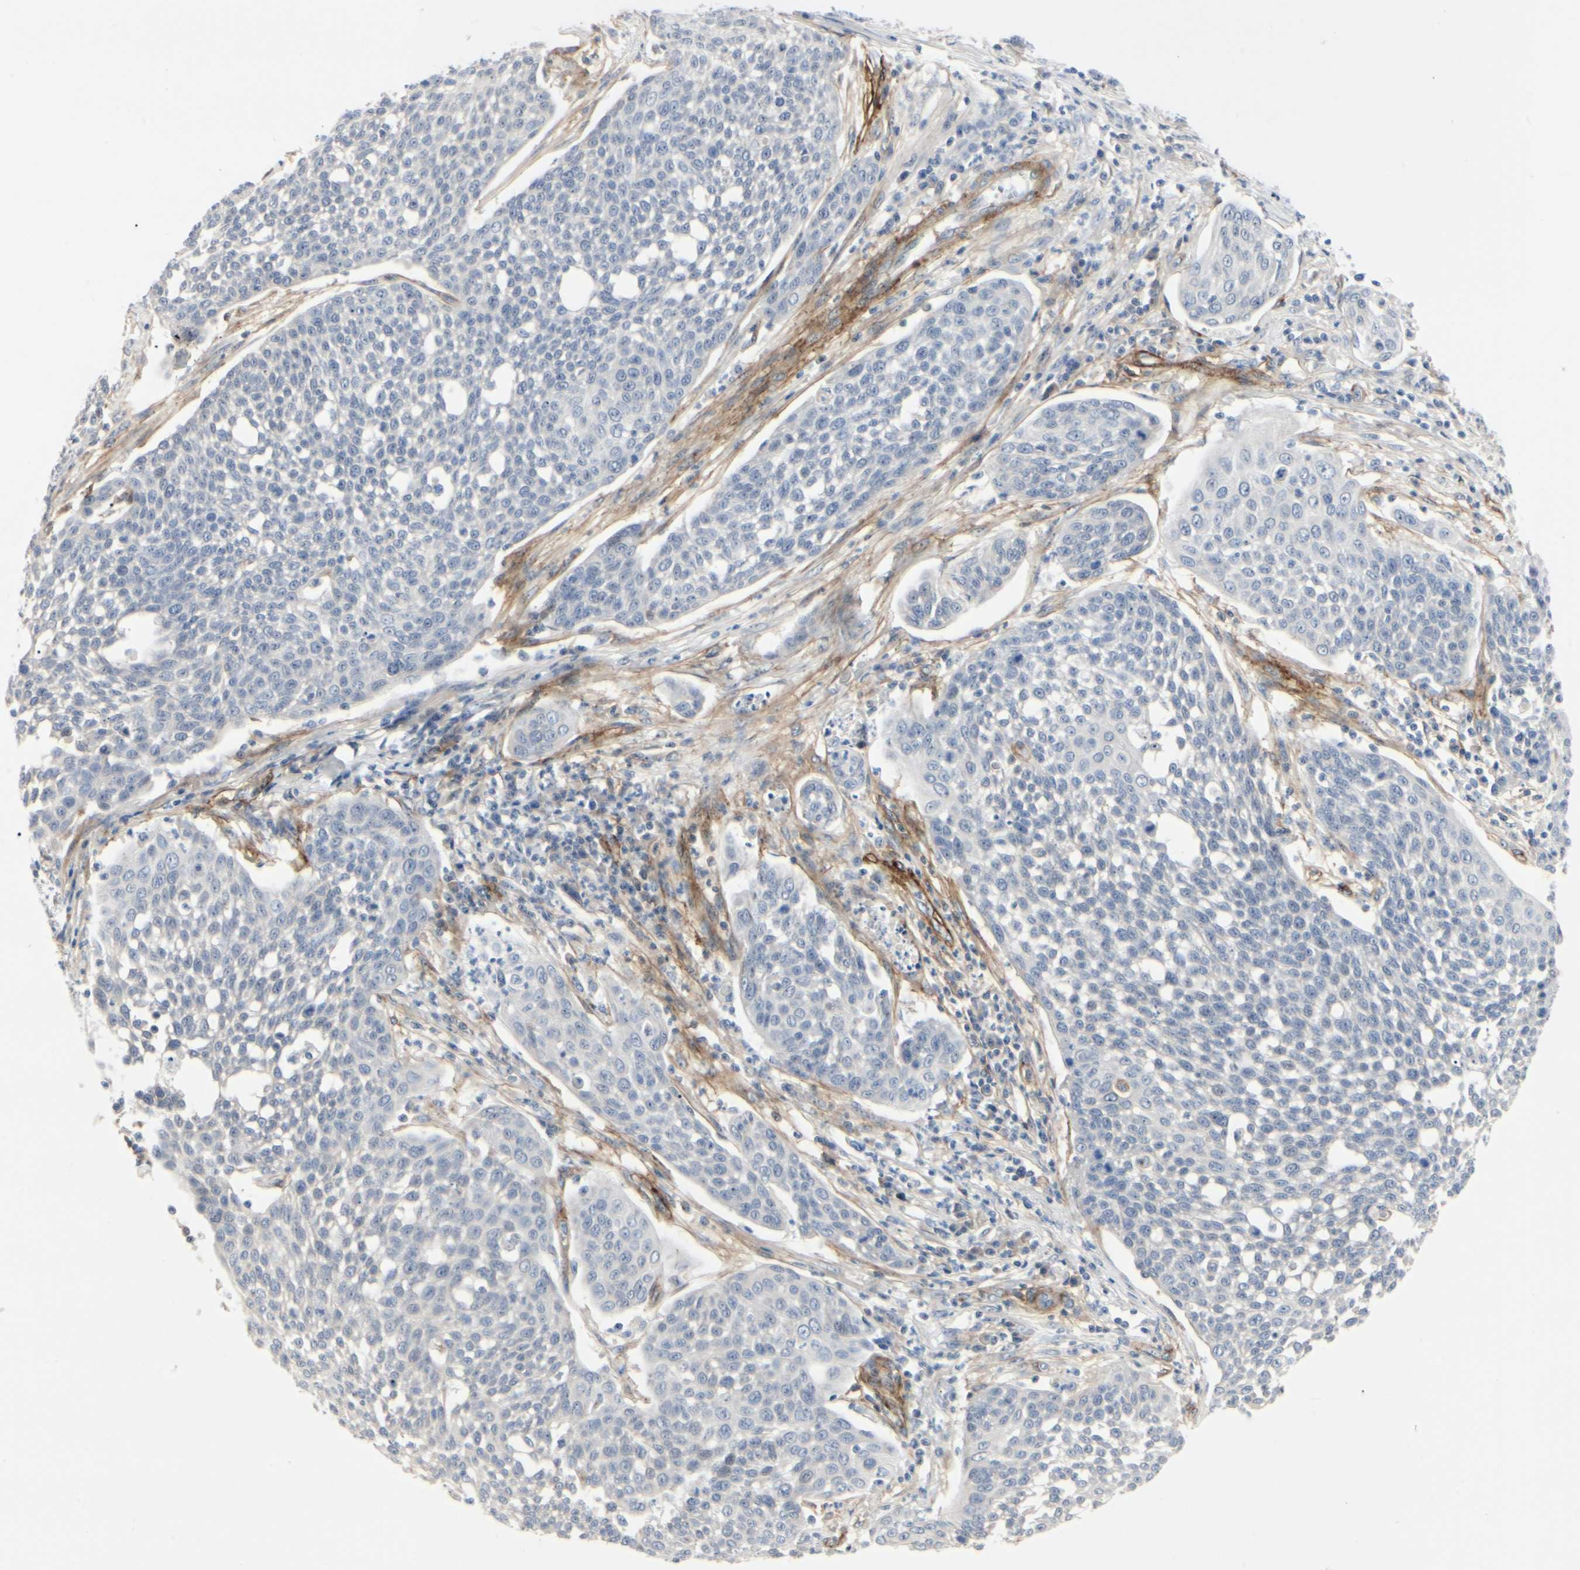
{"staining": {"intensity": "negative", "quantity": "none", "location": "none"}, "tissue": "cervical cancer", "cell_type": "Tumor cells", "image_type": "cancer", "snomed": [{"axis": "morphology", "description": "Squamous cell carcinoma, NOS"}, {"axis": "topography", "description": "Cervix"}], "caption": "Immunohistochemical staining of cervical cancer reveals no significant expression in tumor cells. (DAB (3,3'-diaminobenzidine) IHC with hematoxylin counter stain).", "gene": "GGT5", "patient": {"sex": "female", "age": 34}}